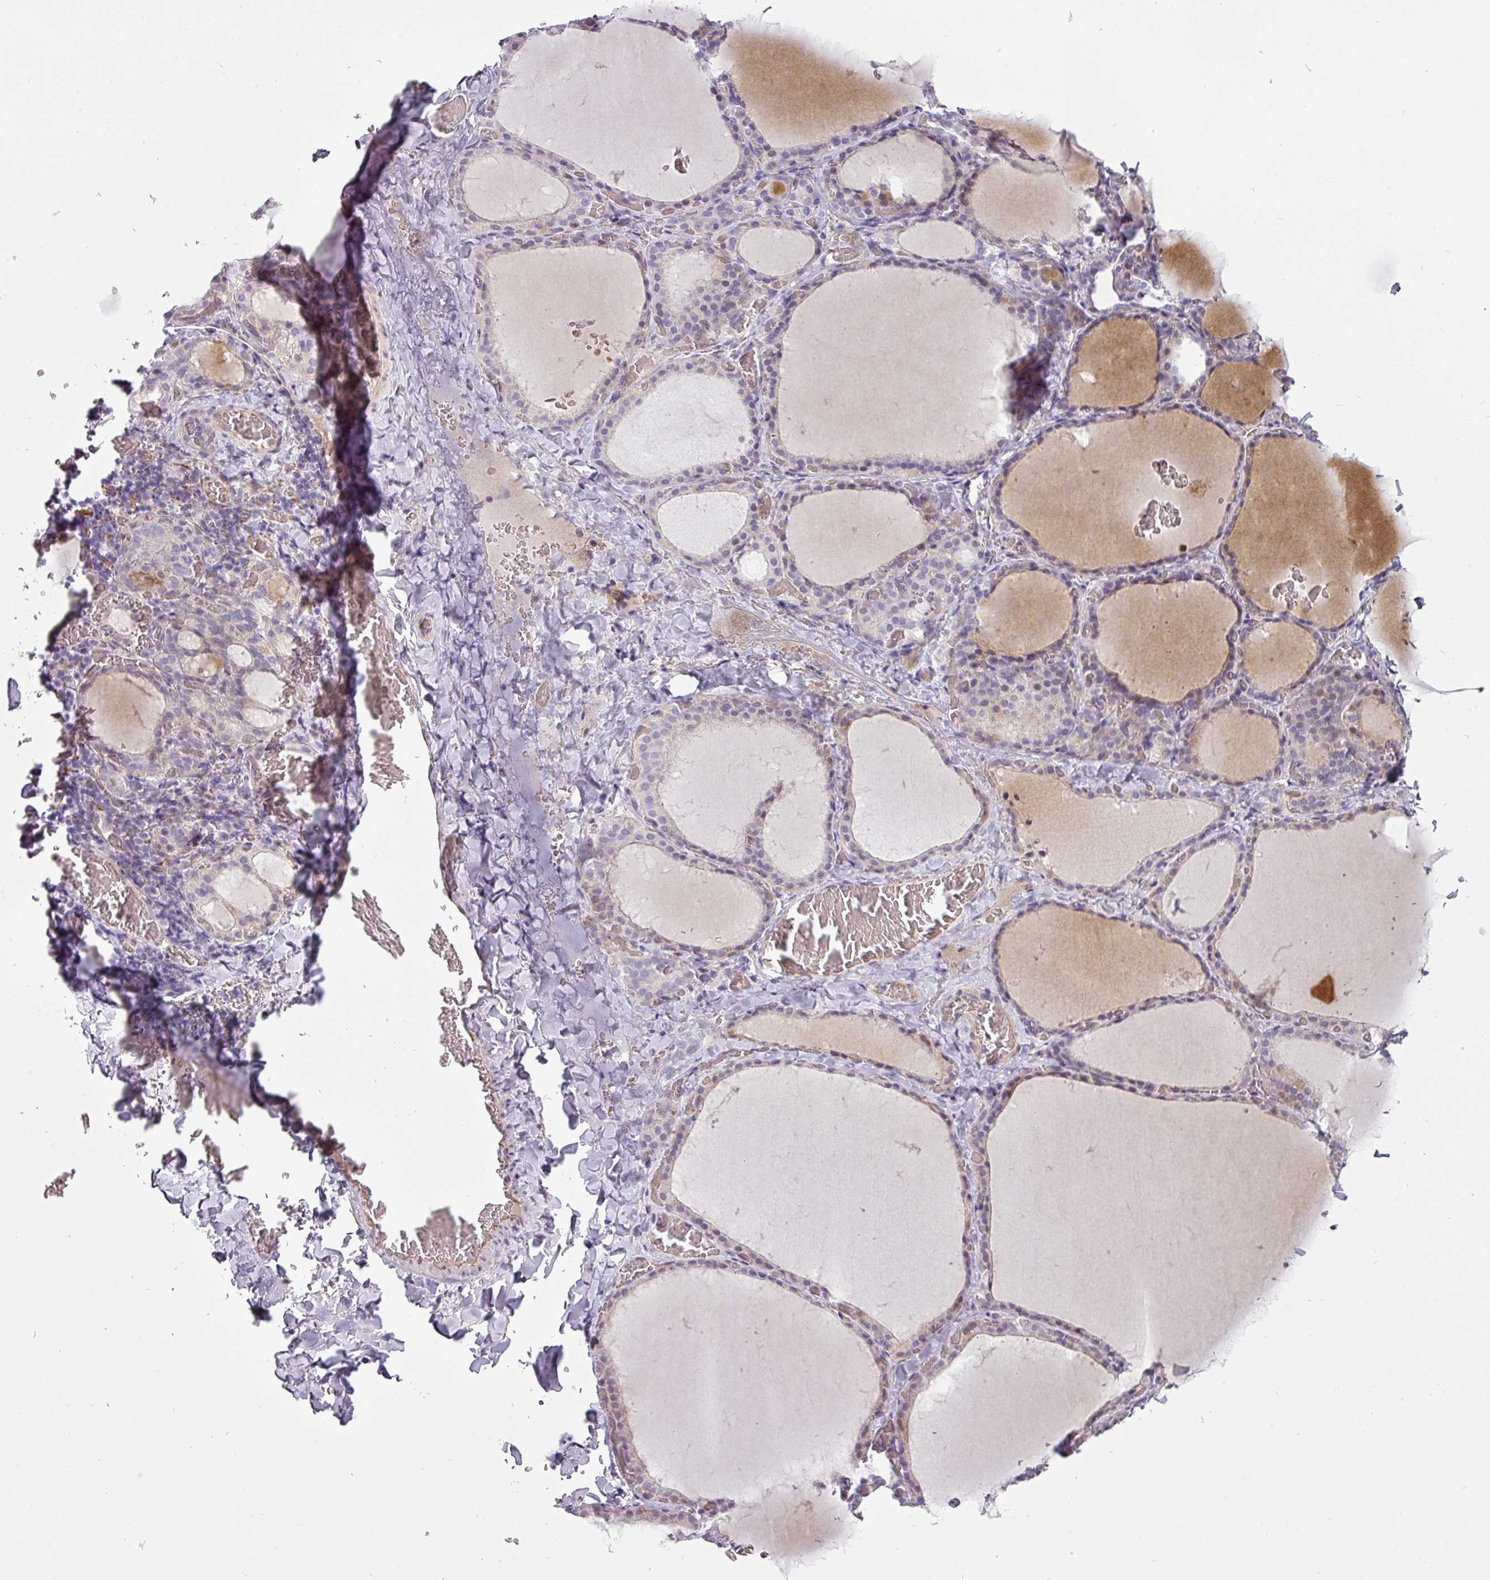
{"staining": {"intensity": "weak", "quantity": "25%-75%", "location": "cytoplasmic/membranous"}, "tissue": "thyroid gland", "cell_type": "Glandular cells", "image_type": "normal", "snomed": [{"axis": "morphology", "description": "Normal tissue, NOS"}, {"axis": "topography", "description": "Thyroid gland"}], "caption": "IHC of benign human thyroid gland reveals low levels of weak cytoplasmic/membranous positivity in approximately 25%-75% of glandular cells. The staining was performed using DAB, with brown indicating positive protein expression. Nuclei are stained blue with hematoxylin.", "gene": "CHRDL1", "patient": {"sex": "female", "age": 39}}